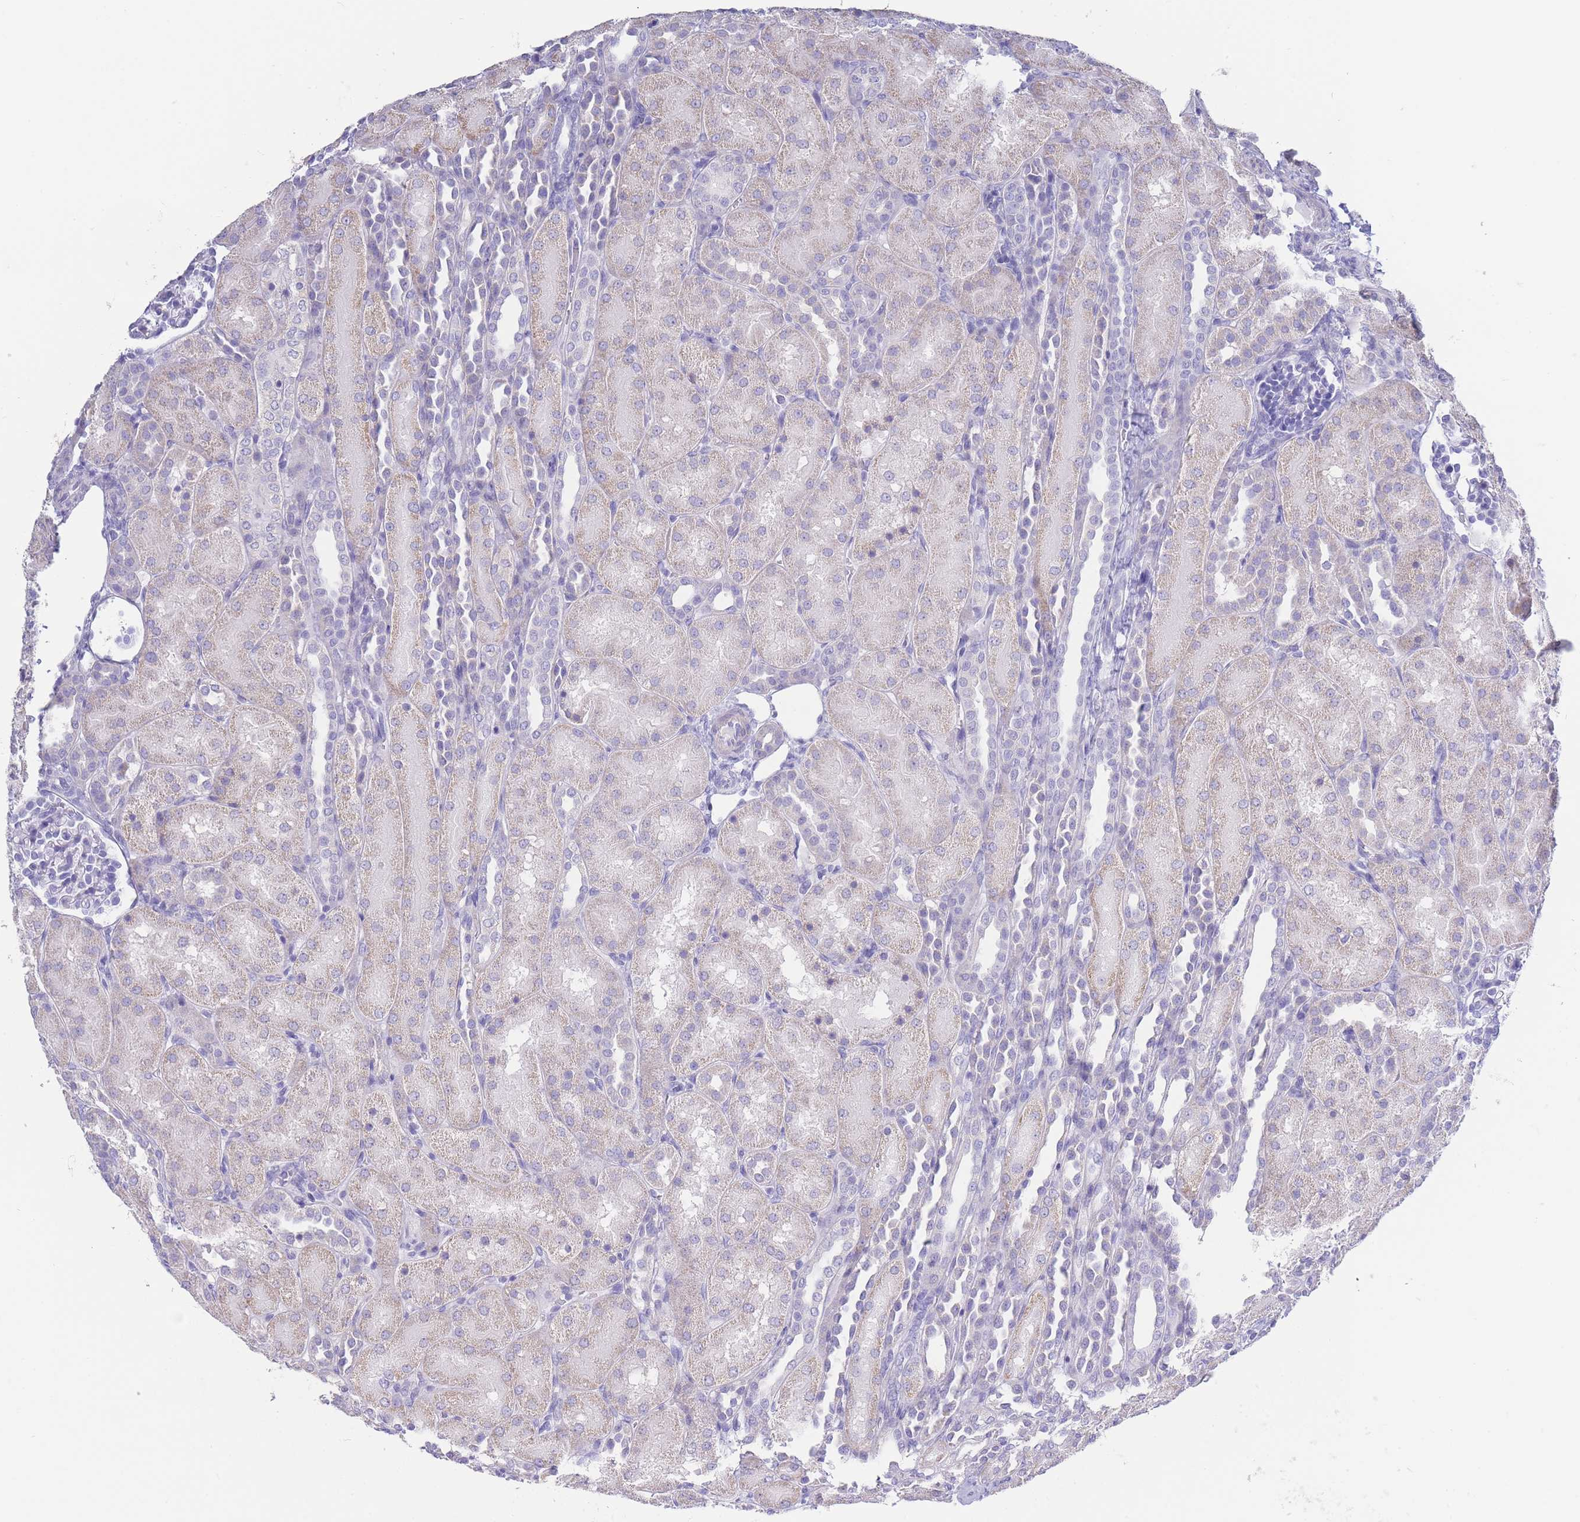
{"staining": {"intensity": "negative", "quantity": "none", "location": "none"}, "tissue": "kidney", "cell_type": "Cells in glomeruli", "image_type": "normal", "snomed": [{"axis": "morphology", "description": "Normal tissue, NOS"}, {"axis": "topography", "description": "Kidney"}], "caption": "This is a histopathology image of immunohistochemistry staining of unremarkable kidney, which shows no positivity in cells in glomeruli.", "gene": "CD37", "patient": {"sex": "male", "age": 1}}